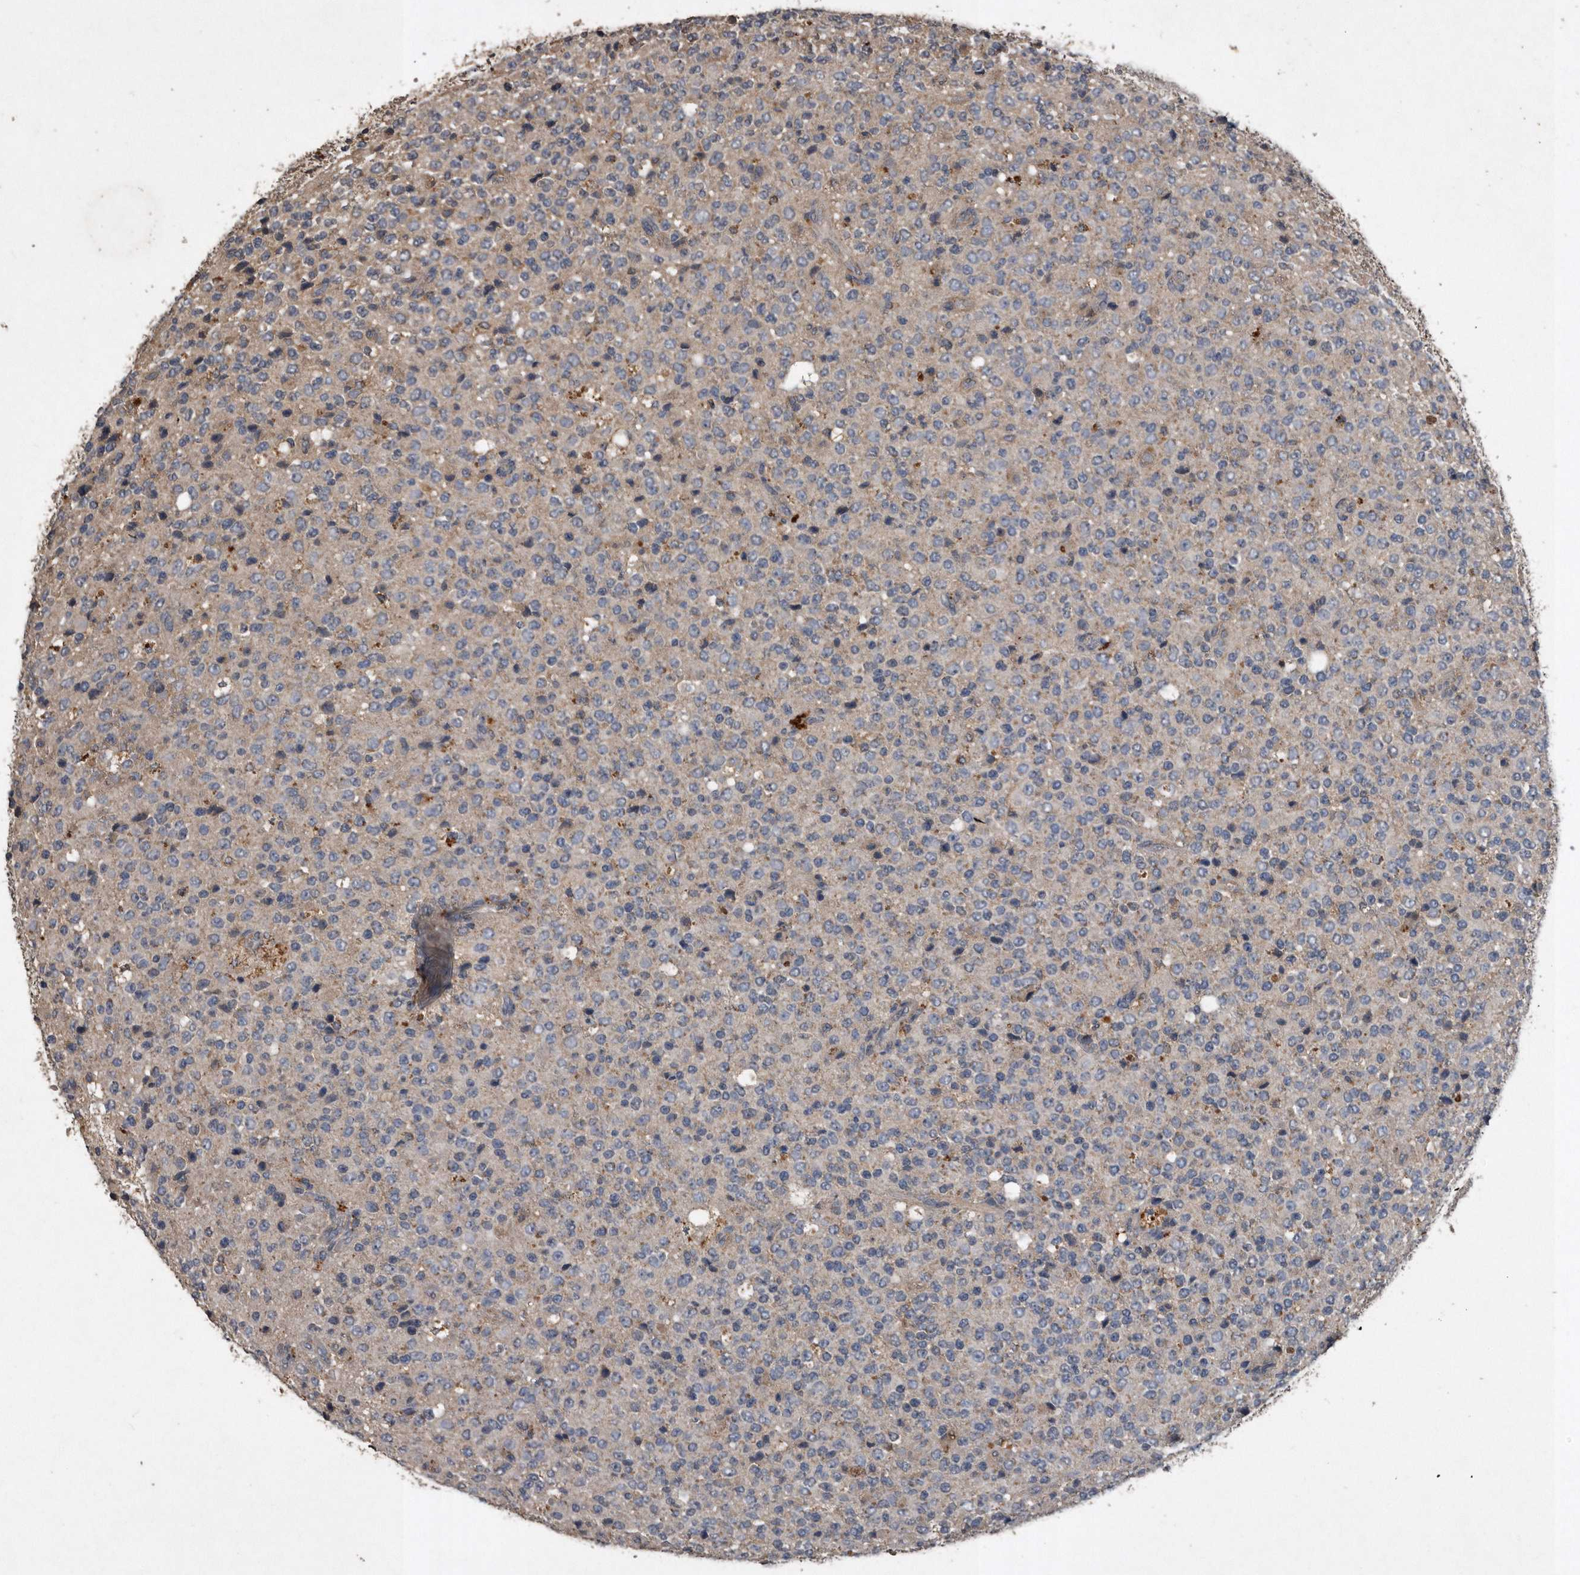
{"staining": {"intensity": "weak", "quantity": "<25%", "location": "cytoplasmic/membranous"}, "tissue": "glioma", "cell_type": "Tumor cells", "image_type": "cancer", "snomed": [{"axis": "morphology", "description": "Glioma, malignant, High grade"}, {"axis": "topography", "description": "pancreas cauda"}], "caption": "This is a image of immunohistochemistry staining of glioma, which shows no staining in tumor cells.", "gene": "NRBP1", "patient": {"sex": "male", "age": 60}}